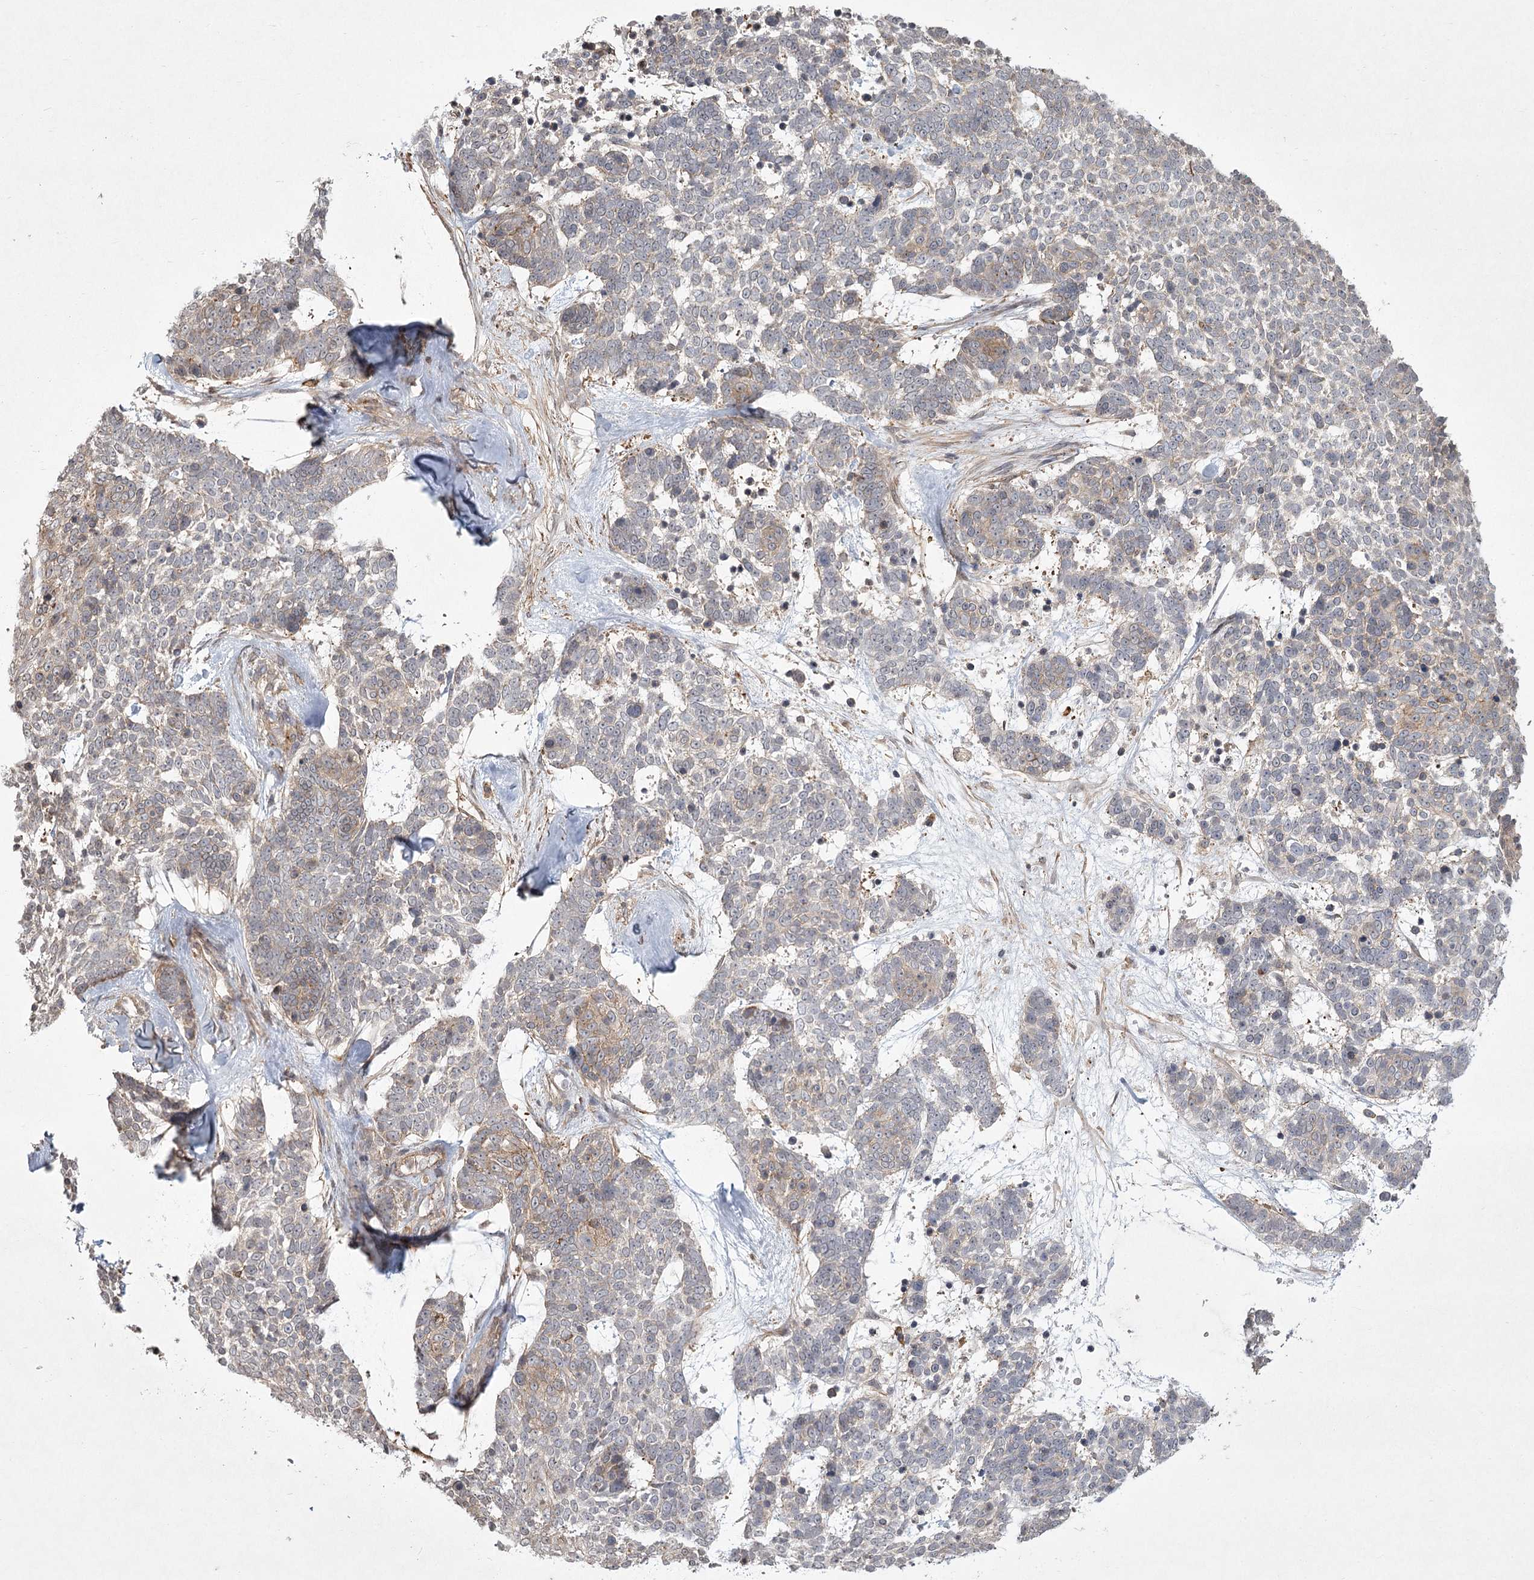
{"staining": {"intensity": "negative", "quantity": "none", "location": "none"}, "tissue": "skin cancer", "cell_type": "Tumor cells", "image_type": "cancer", "snomed": [{"axis": "morphology", "description": "Basal cell carcinoma"}, {"axis": "topography", "description": "Skin"}], "caption": "The image displays no staining of tumor cells in skin basal cell carcinoma.", "gene": "MEPE", "patient": {"sex": "female", "age": 81}}